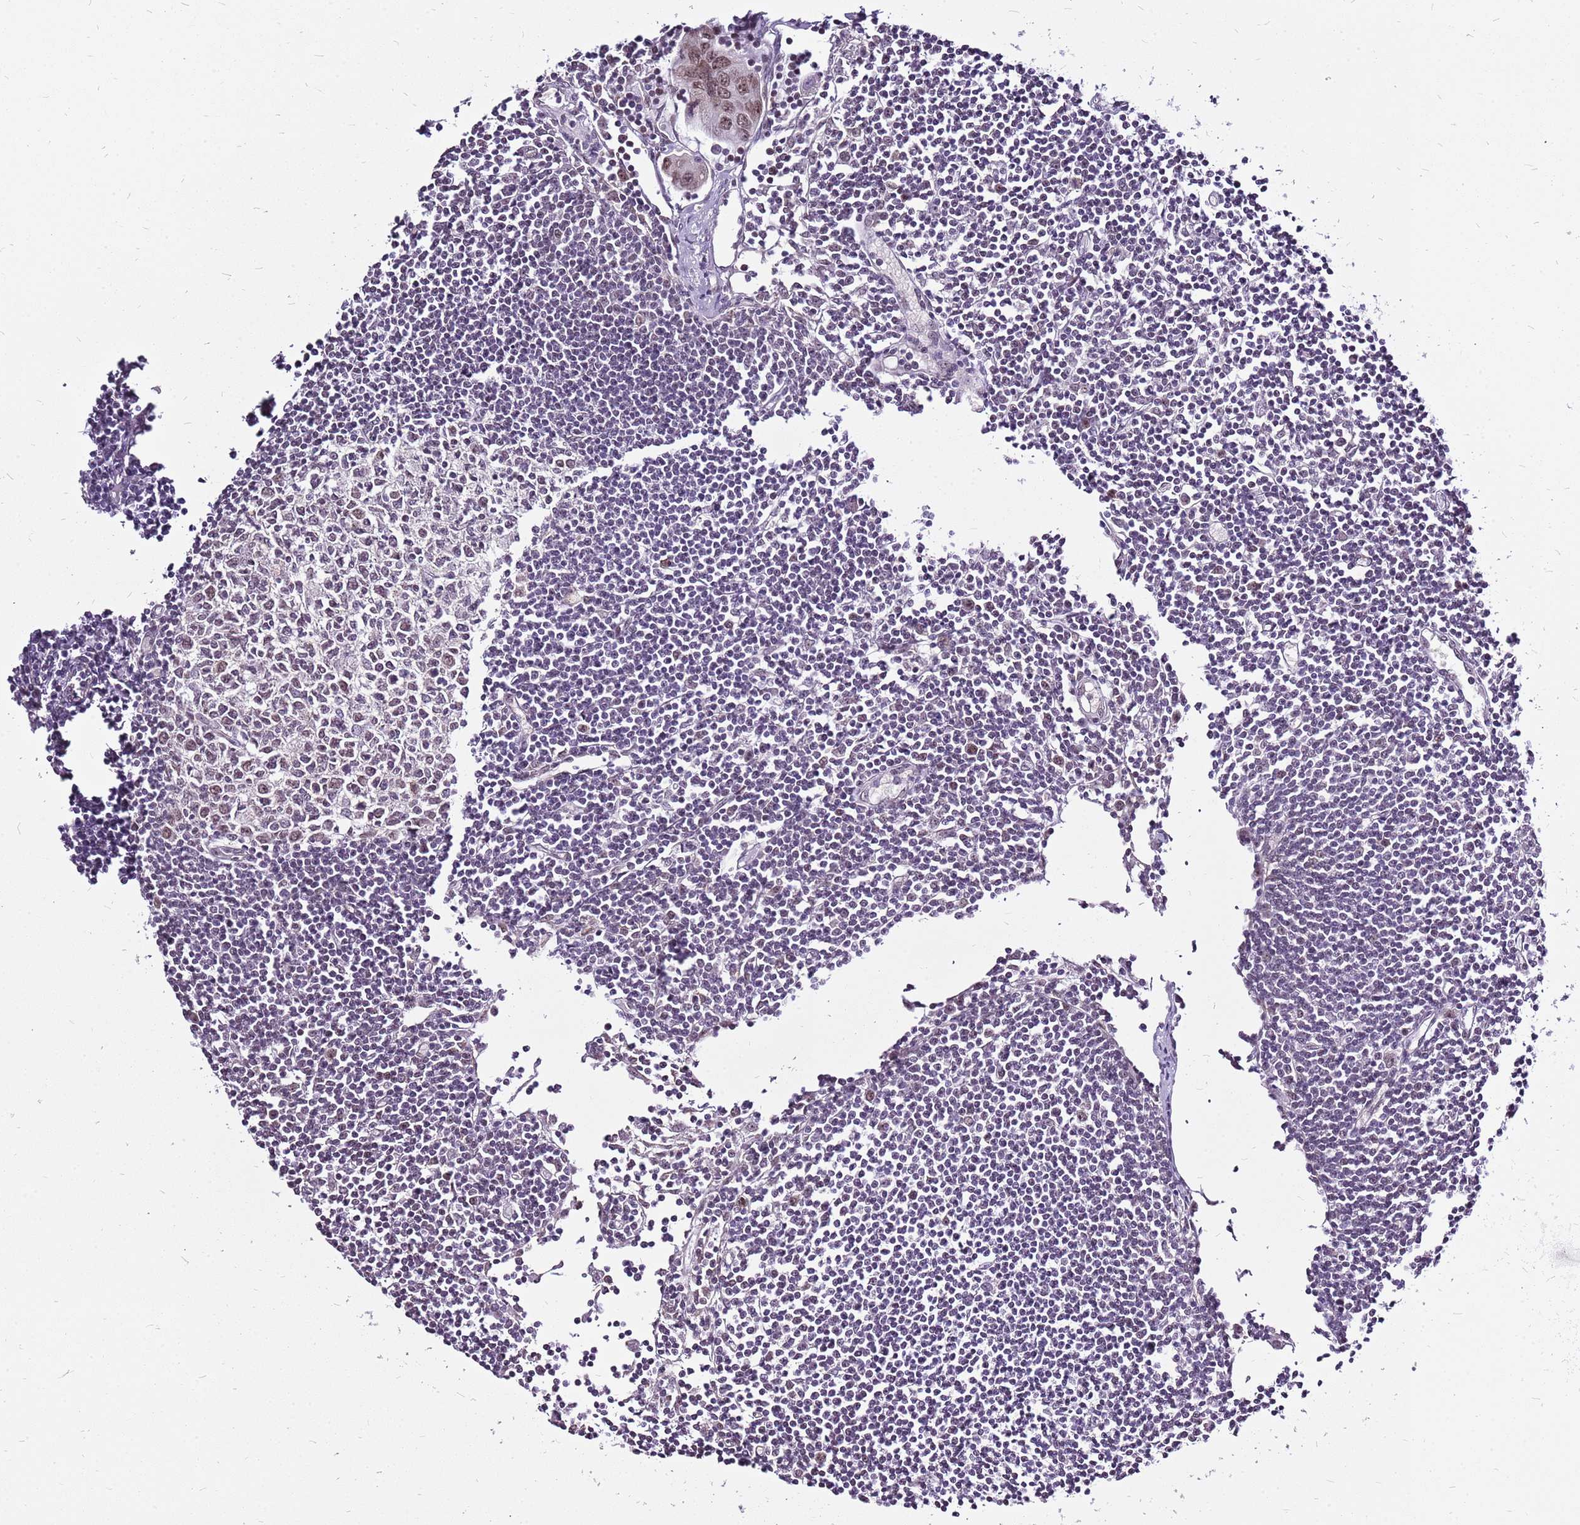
{"staining": {"intensity": "weak", "quantity": "25%-75%", "location": "nuclear"}, "tissue": "lymph node", "cell_type": "Germinal center cells", "image_type": "normal", "snomed": [{"axis": "morphology", "description": "Normal tissue, NOS"}, {"axis": "topography", "description": "Lymph node"}], "caption": "There is low levels of weak nuclear staining in germinal center cells of normal lymph node, as demonstrated by immunohistochemical staining (brown color).", "gene": "CCDC166", "patient": {"sex": "female", "age": 11}}